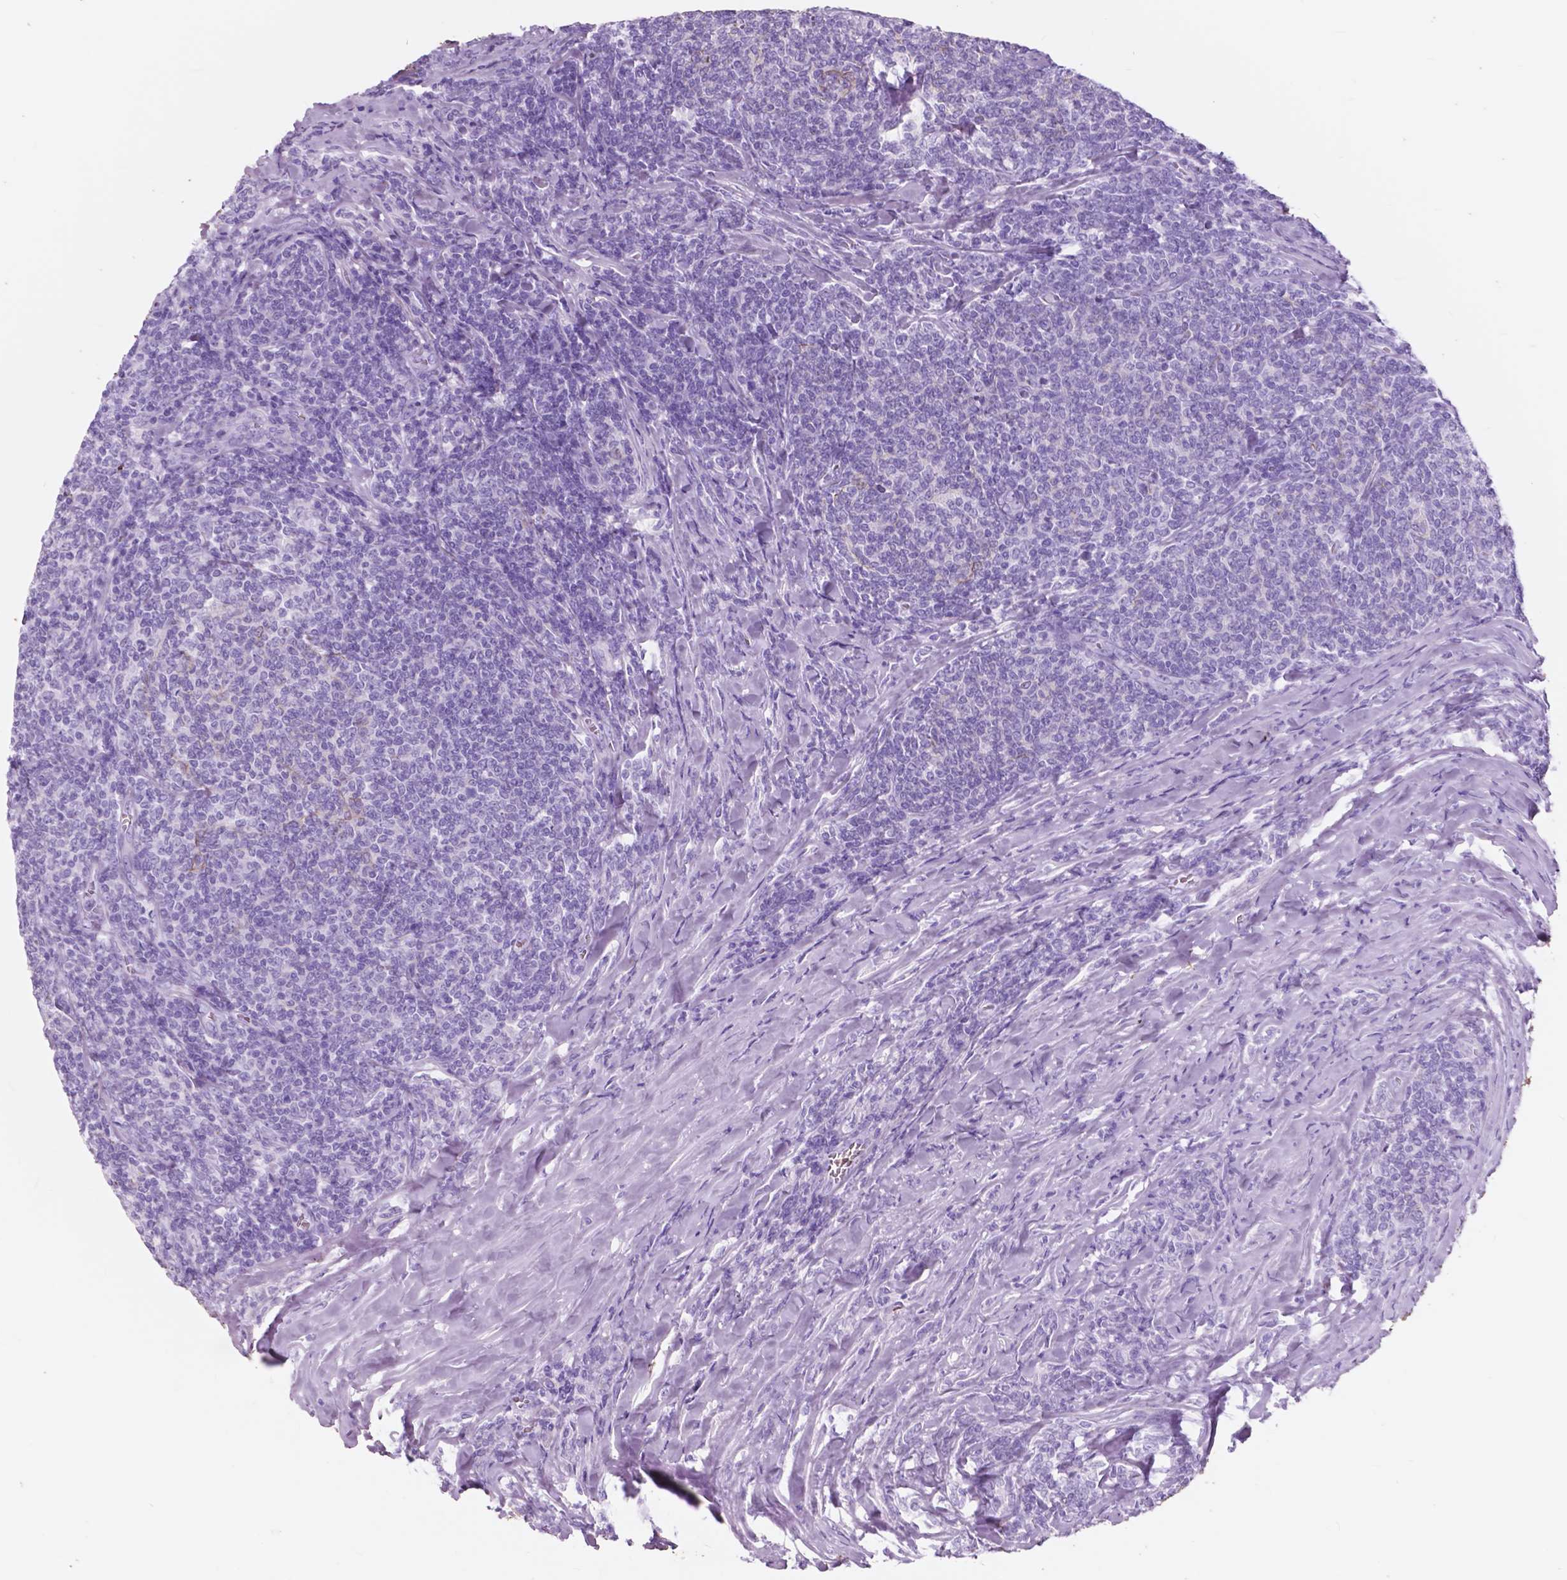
{"staining": {"intensity": "negative", "quantity": "none", "location": "none"}, "tissue": "lymphoma", "cell_type": "Tumor cells", "image_type": "cancer", "snomed": [{"axis": "morphology", "description": "Malignant lymphoma, non-Hodgkin's type, Low grade"}, {"axis": "topography", "description": "Lymph node"}], "caption": "Tumor cells show no significant positivity in lymphoma.", "gene": "FXYD2", "patient": {"sex": "male", "age": 52}}